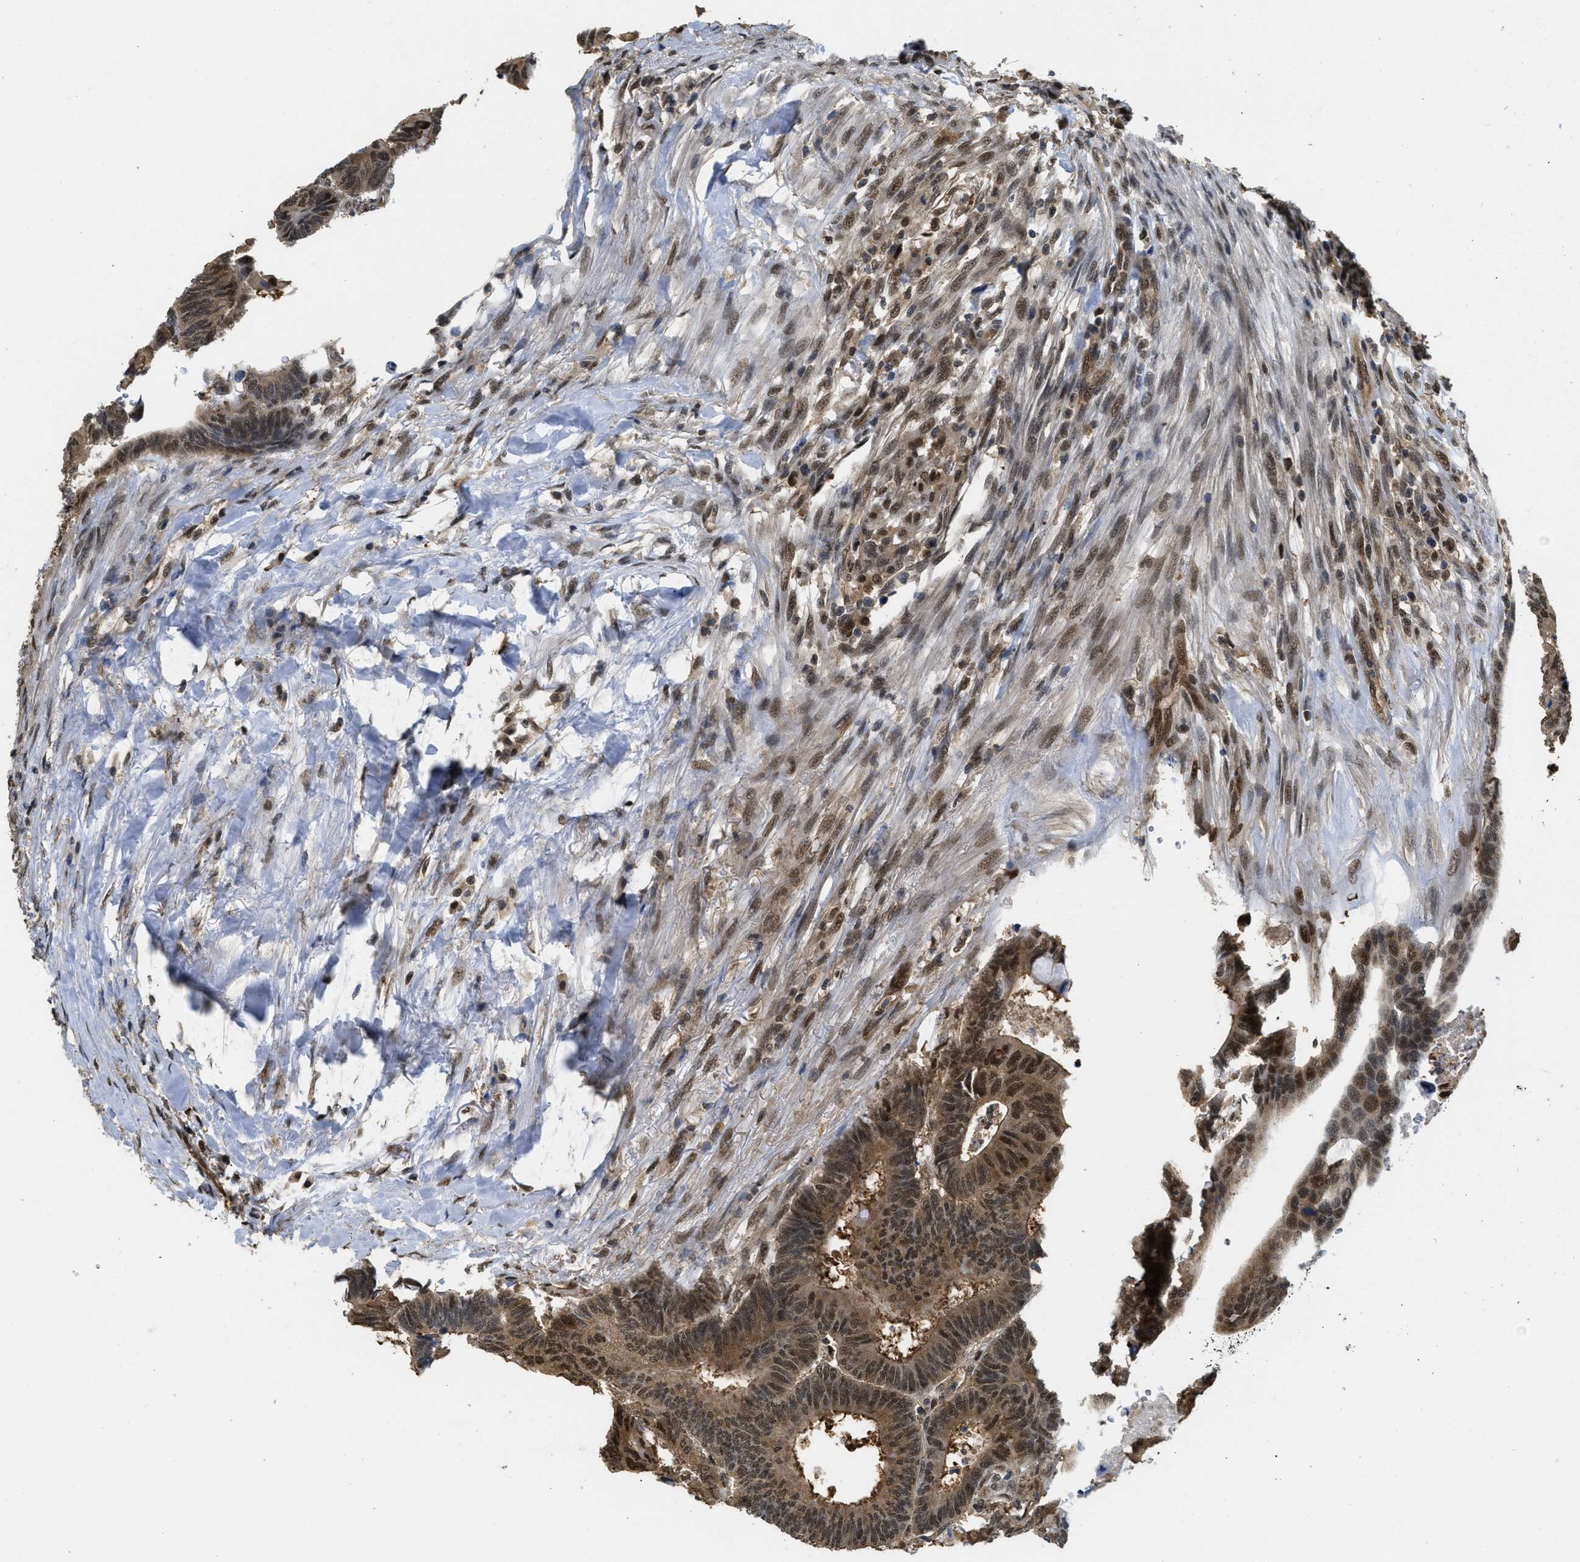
{"staining": {"intensity": "moderate", "quantity": ">75%", "location": "cytoplasmic/membranous,nuclear"}, "tissue": "colorectal cancer", "cell_type": "Tumor cells", "image_type": "cancer", "snomed": [{"axis": "morphology", "description": "Normal tissue, NOS"}, {"axis": "morphology", "description": "Adenocarcinoma, NOS"}, {"axis": "topography", "description": "Rectum"}, {"axis": "topography", "description": "Peripheral nerve tissue"}], "caption": "Brown immunohistochemical staining in colorectal cancer (adenocarcinoma) shows moderate cytoplasmic/membranous and nuclear expression in approximately >75% of tumor cells. Nuclei are stained in blue.", "gene": "PSMC5", "patient": {"sex": "male", "age": 92}}